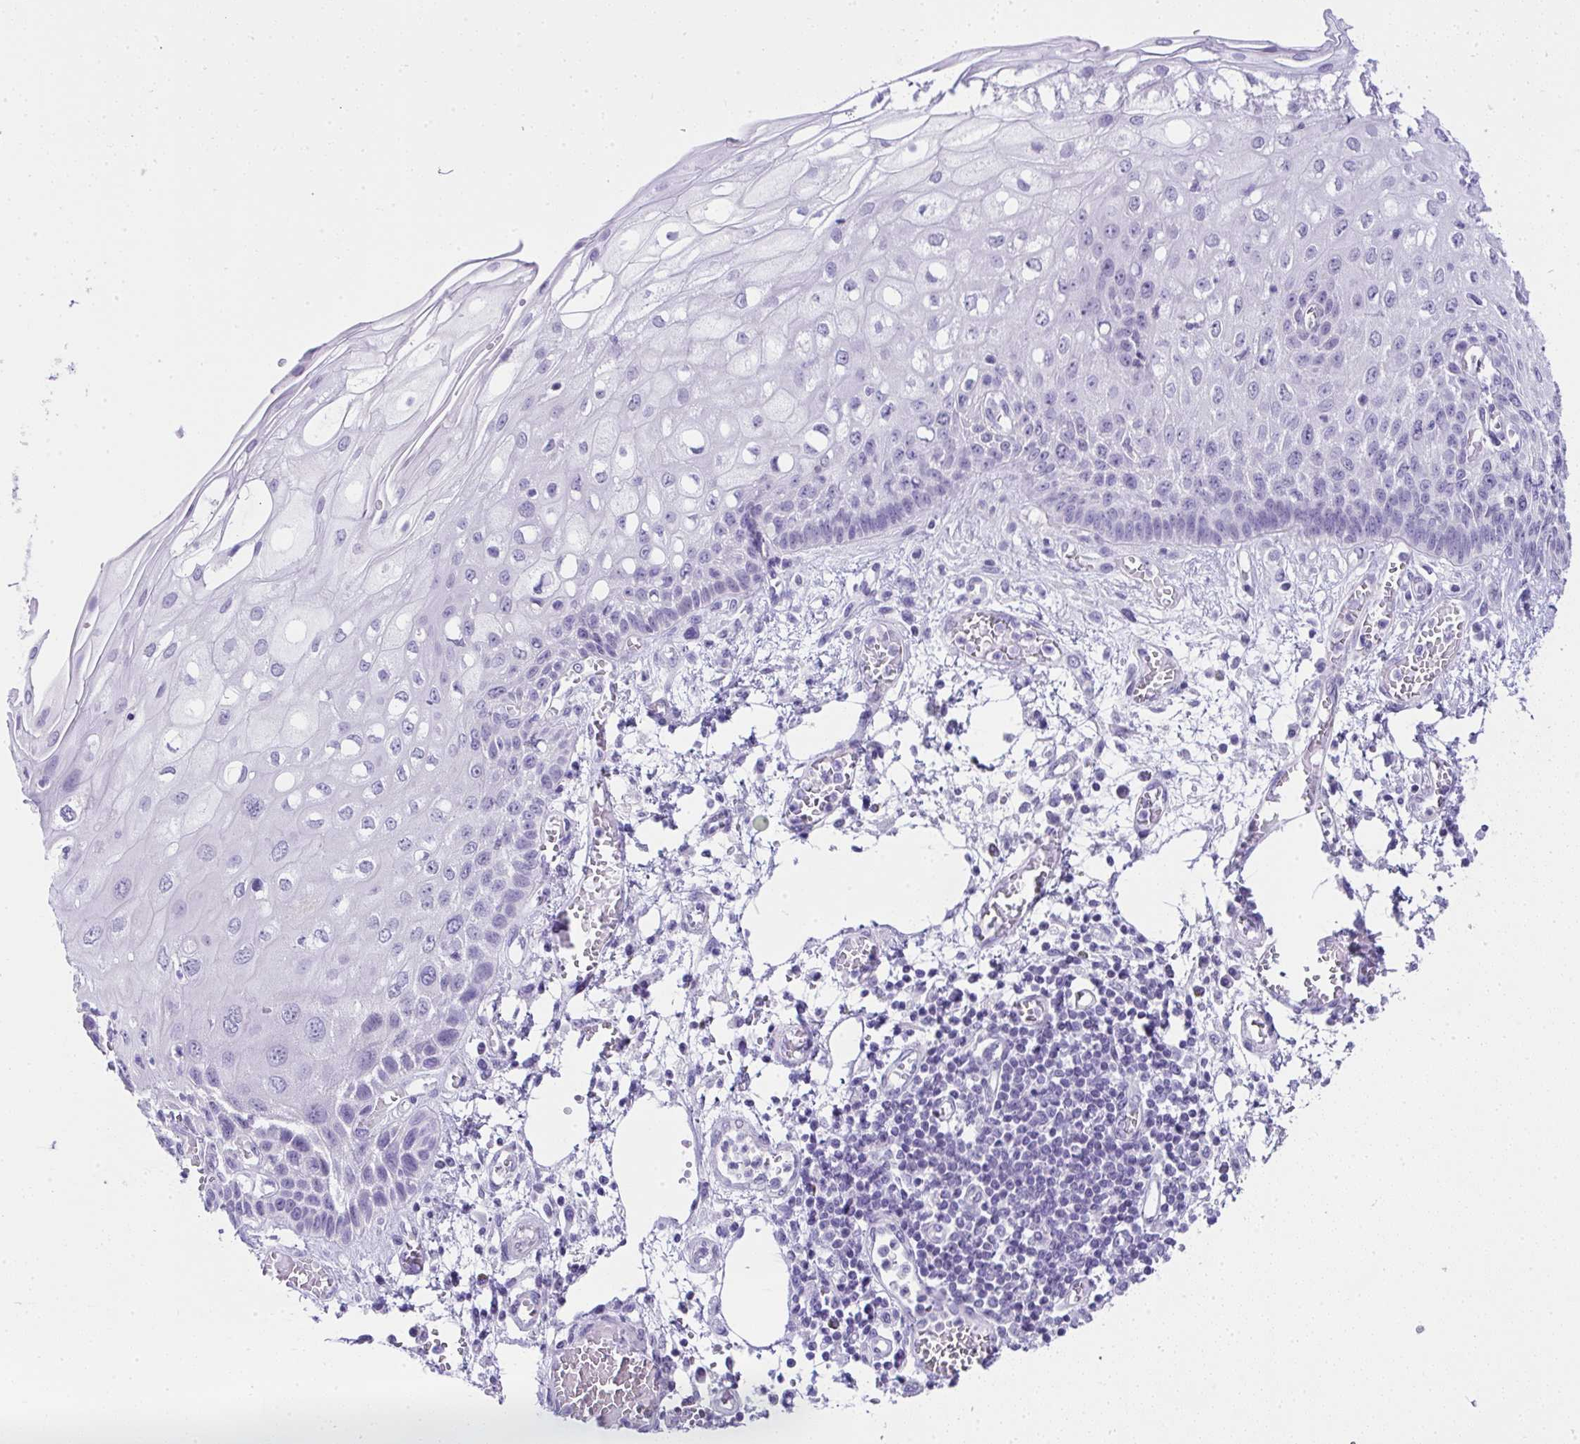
{"staining": {"intensity": "negative", "quantity": "none", "location": "none"}, "tissue": "esophagus", "cell_type": "Squamous epithelial cells", "image_type": "normal", "snomed": [{"axis": "morphology", "description": "Normal tissue, NOS"}, {"axis": "morphology", "description": "Adenocarcinoma, NOS"}, {"axis": "topography", "description": "Esophagus"}], "caption": "This micrograph is of unremarkable esophagus stained with immunohistochemistry (IHC) to label a protein in brown with the nuclei are counter-stained blue. There is no staining in squamous epithelial cells. (DAB (3,3'-diaminobenzidine) IHC, high magnification).", "gene": "RNF183", "patient": {"sex": "male", "age": 81}}